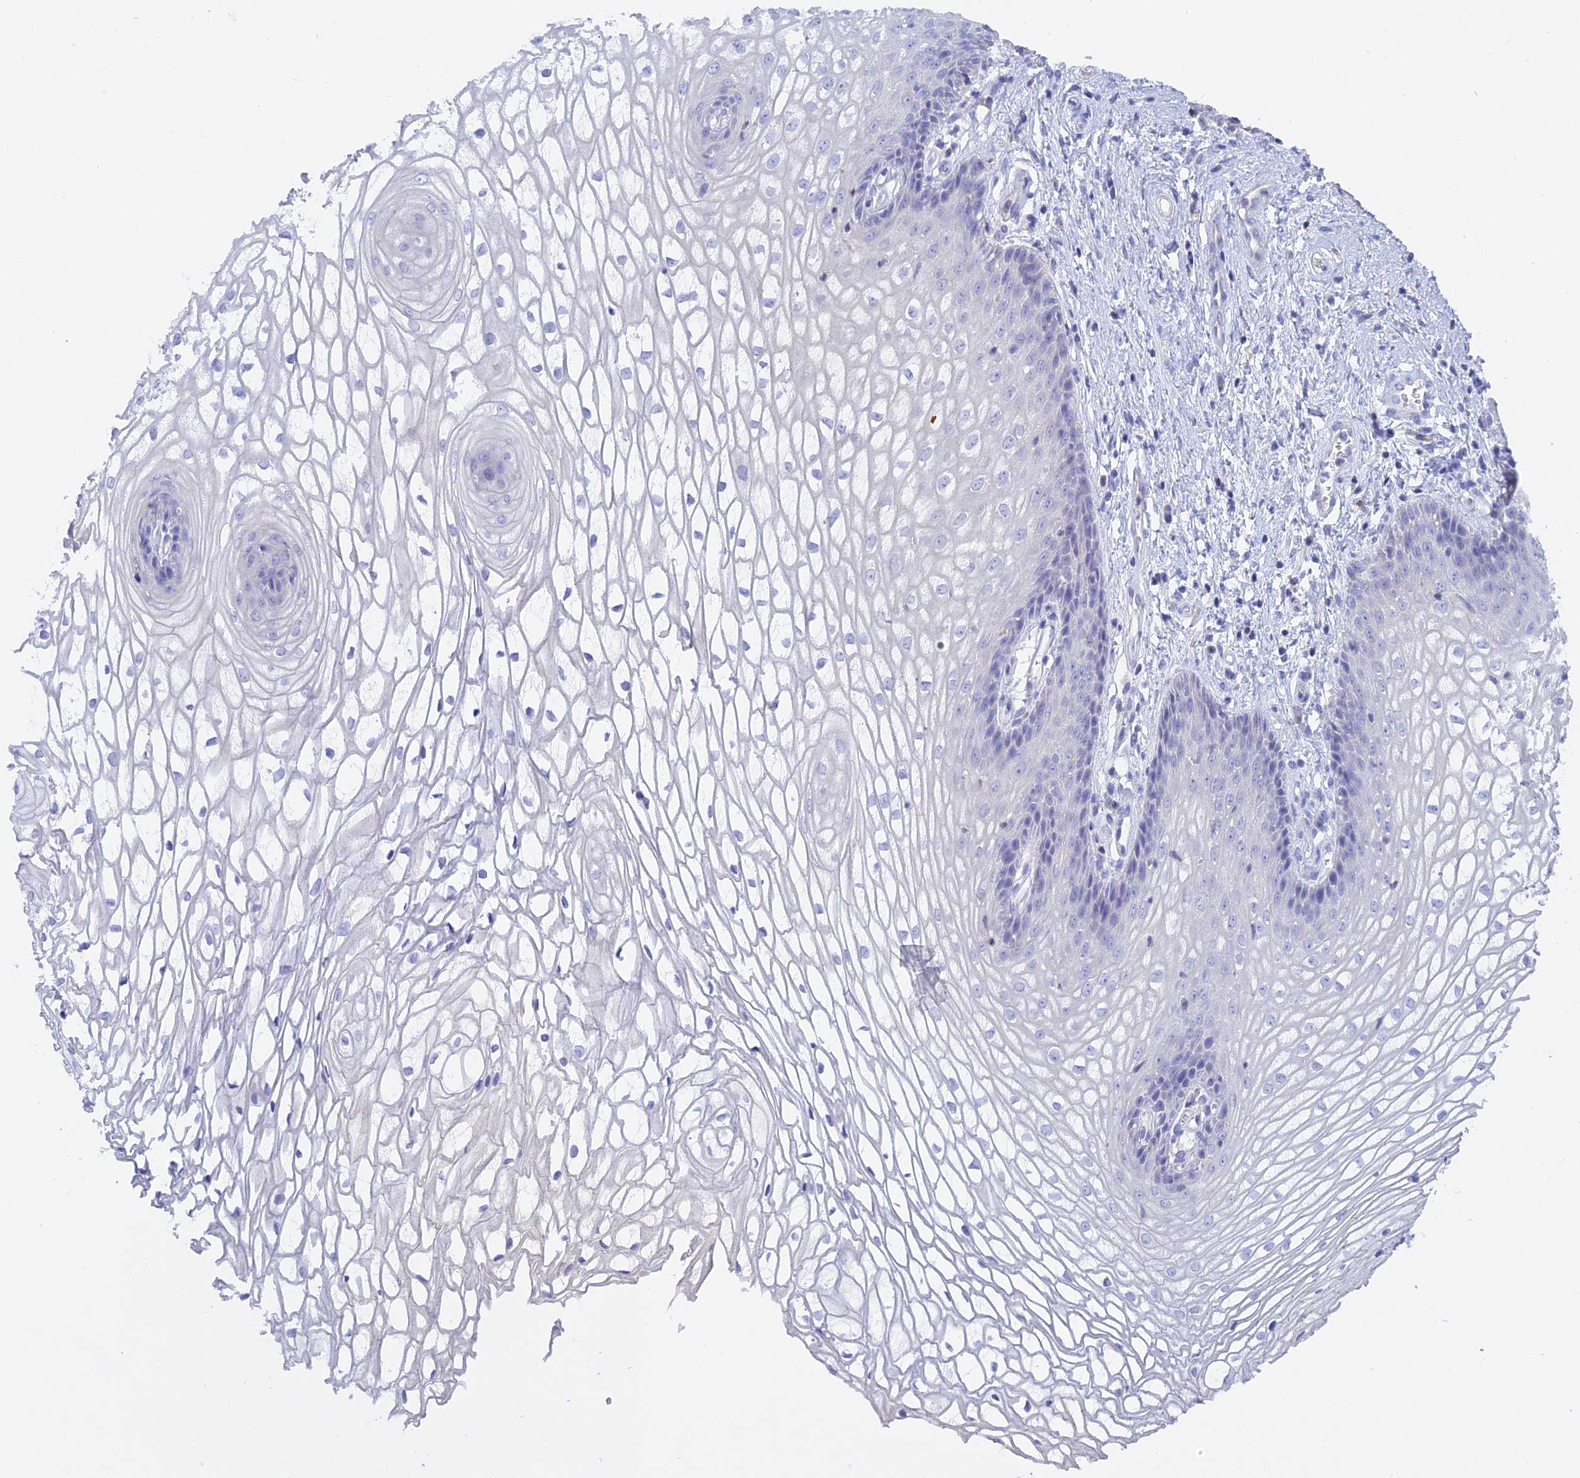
{"staining": {"intensity": "negative", "quantity": "none", "location": "none"}, "tissue": "vagina", "cell_type": "Squamous epithelial cells", "image_type": "normal", "snomed": [{"axis": "morphology", "description": "Normal tissue, NOS"}, {"axis": "topography", "description": "Vagina"}], "caption": "DAB immunohistochemical staining of normal human vagina displays no significant positivity in squamous epithelial cells.", "gene": "ADGRA1", "patient": {"sex": "female", "age": 34}}